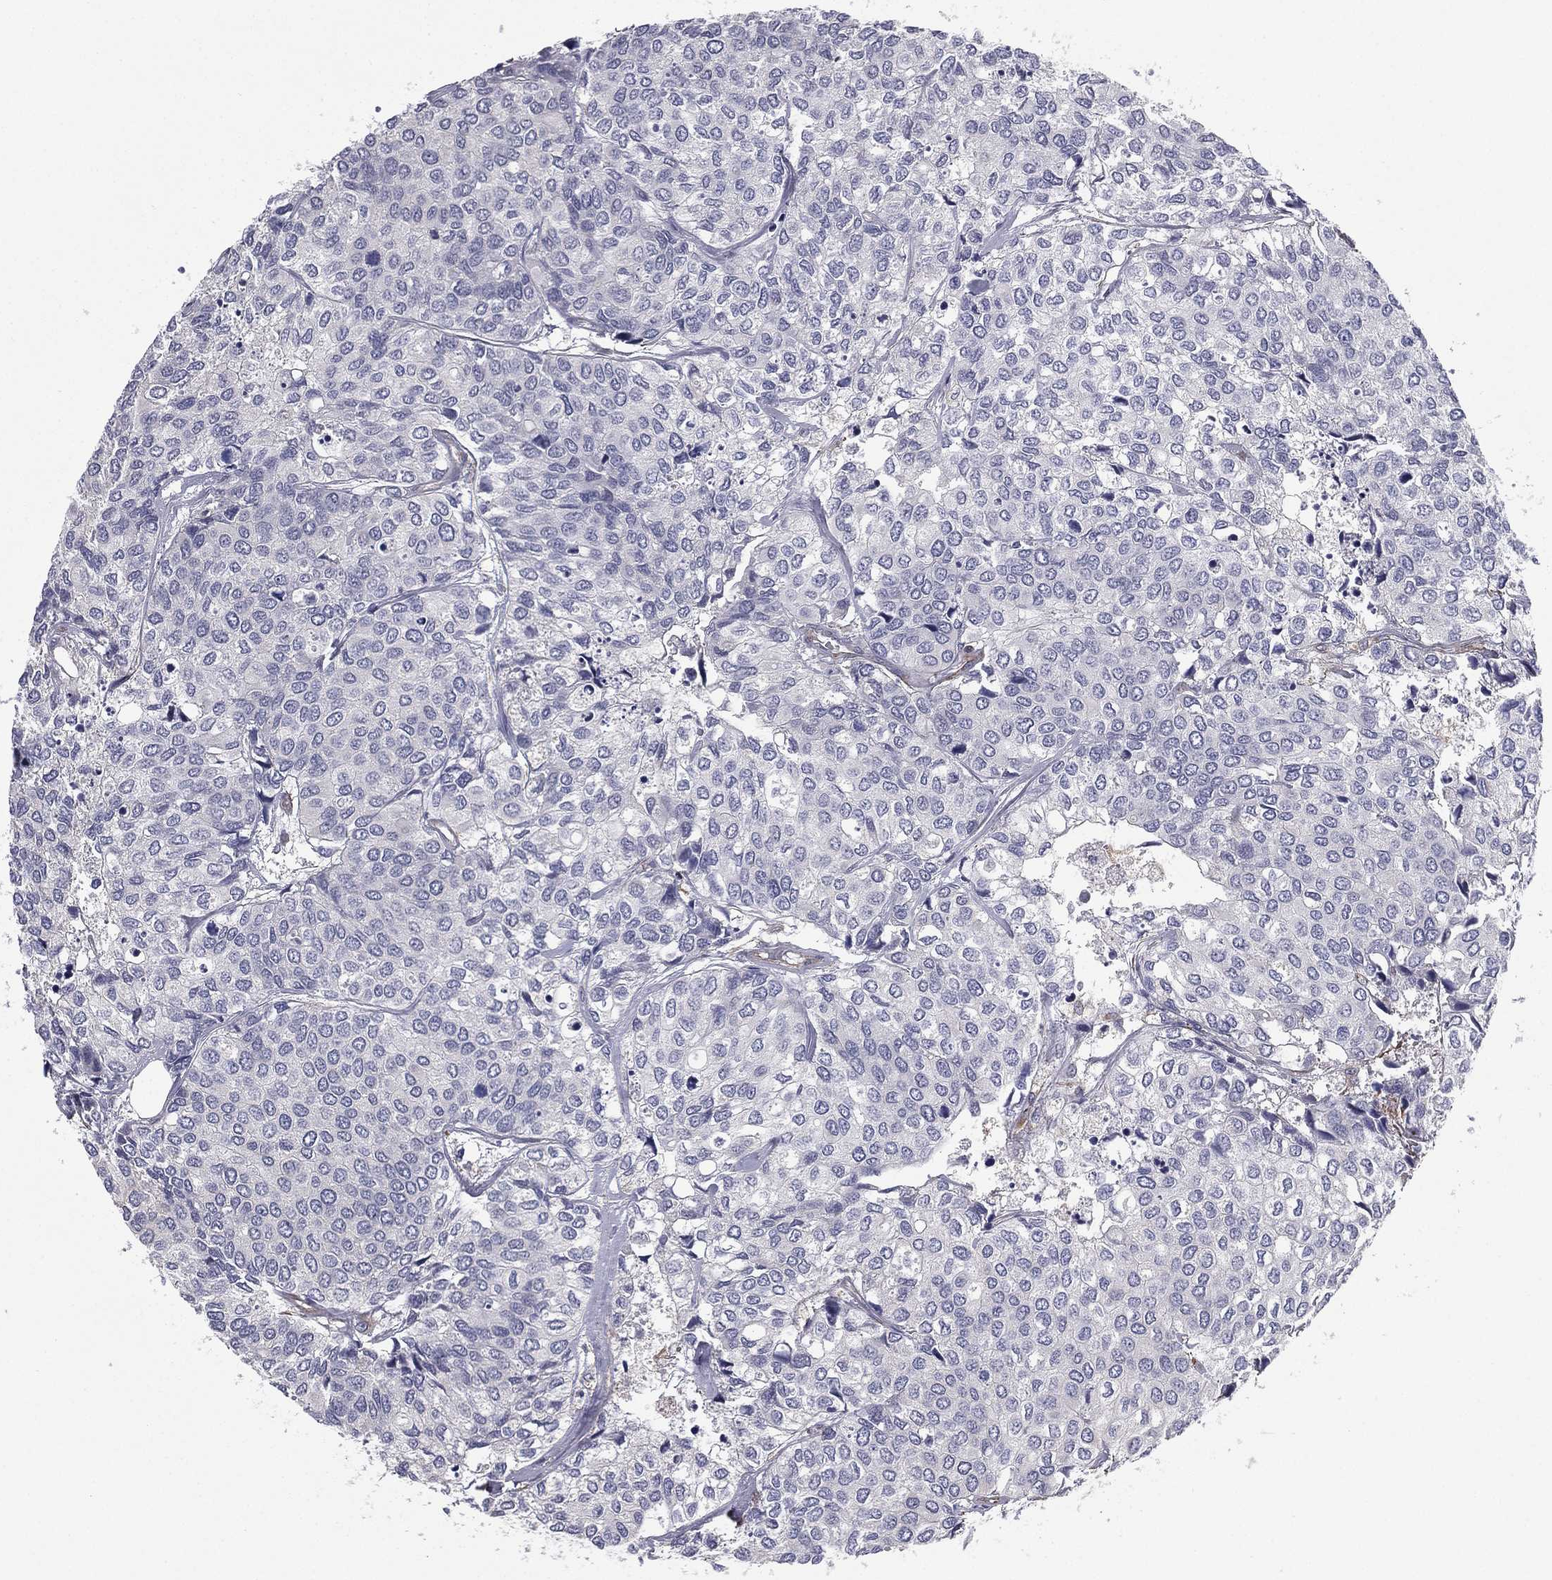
{"staining": {"intensity": "negative", "quantity": "none", "location": "none"}, "tissue": "urothelial cancer", "cell_type": "Tumor cells", "image_type": "cancer", "snomed": [{"axis": "morphology", "description": "Urothelial carcinoma, High grade"}, {"axis": "topography", "description": "Urinary bladder"}], "caption": "An immunohistochemistry (IHC) image of urothelial cancer is shown. There is no staining in tumor cells of urothelial cancer.", "gene": "SCUBE1", "patient": {"sex": "male", "age": 73}}